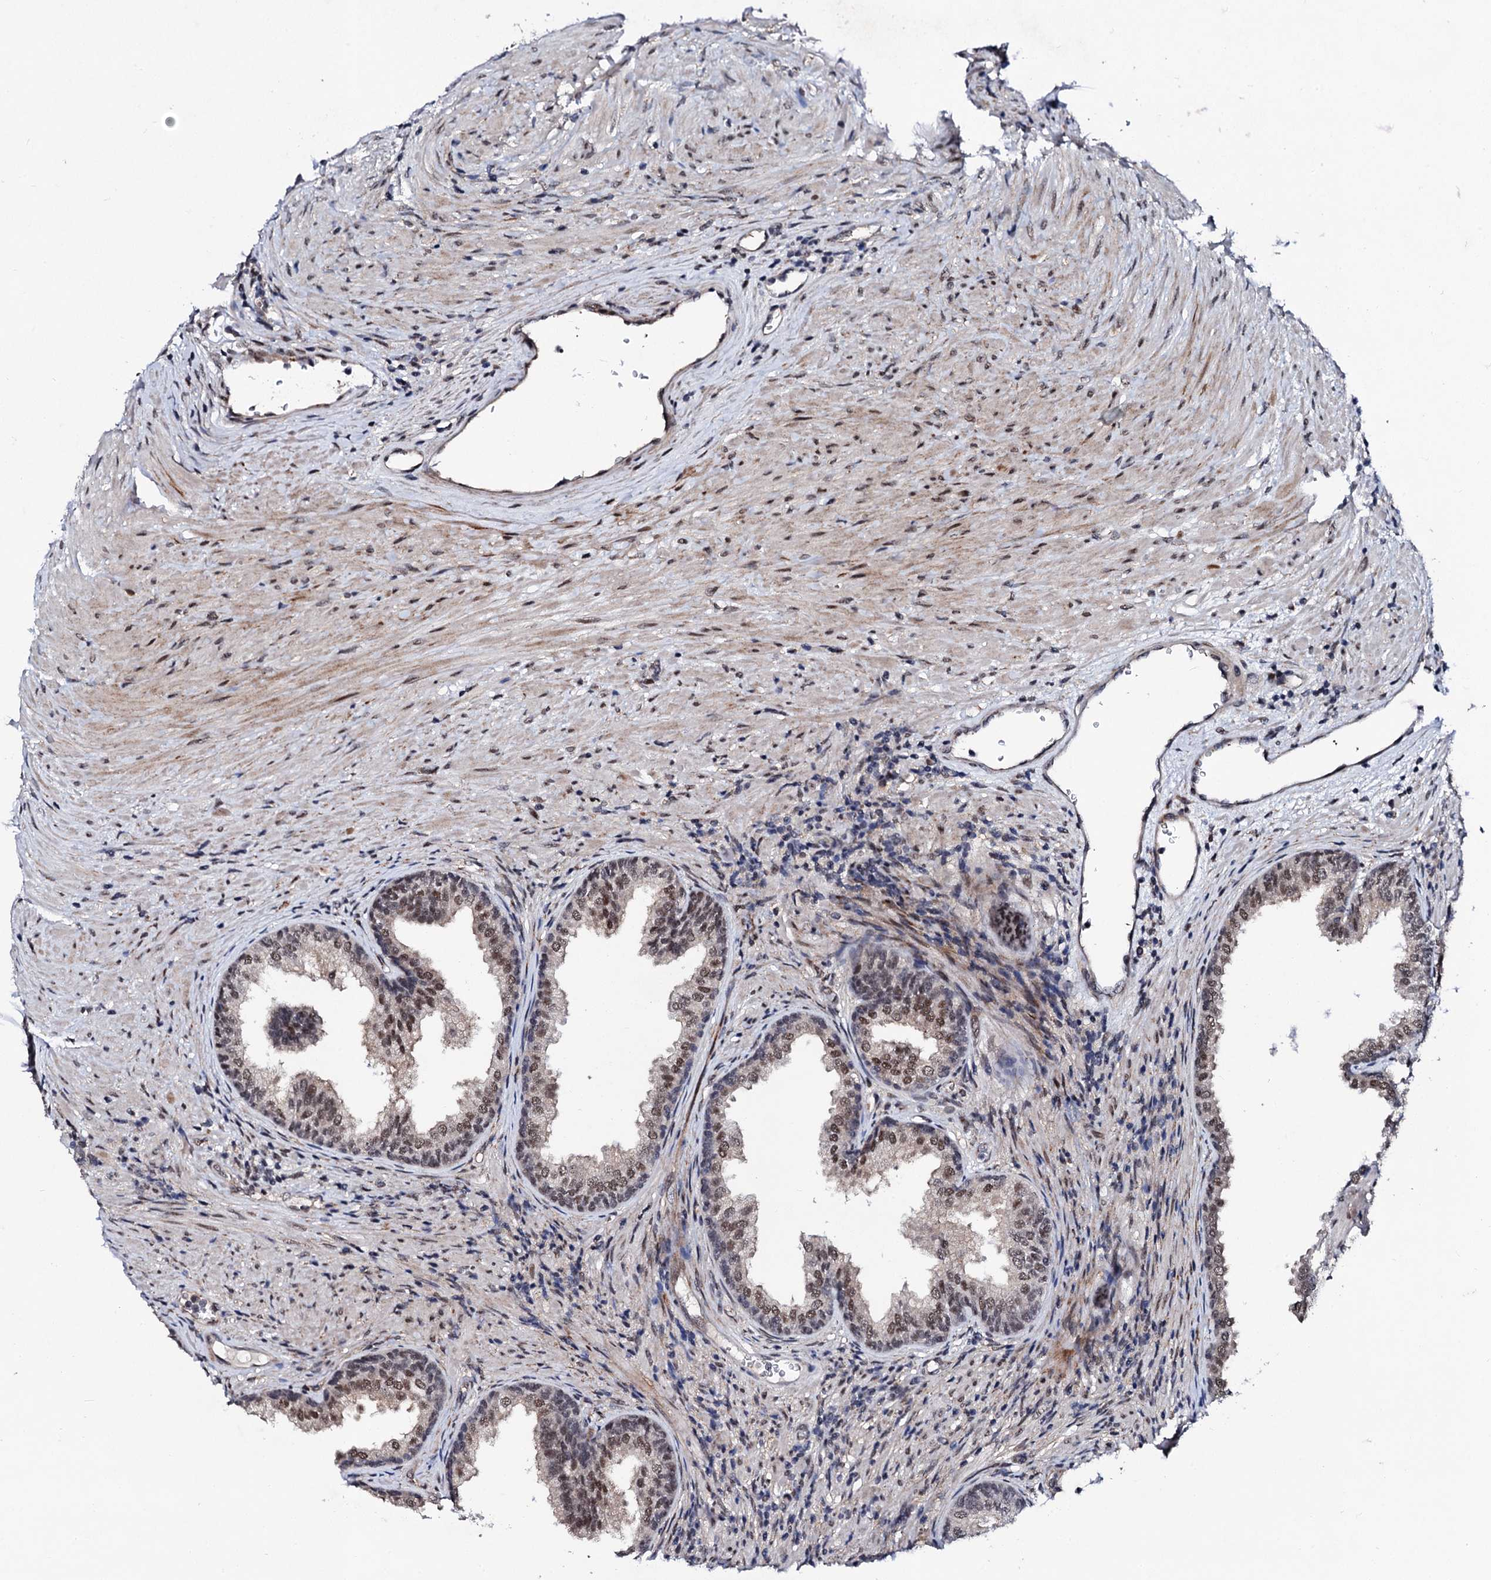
{"staining": {"intensity": "moderate", "quantity": ">75%", "location": "nuclear"}, "tissue": "prostate", "cell_type": "Glandular cells", "image_type": "normal", "snomed": [{"axis": "morphology", "description": "Normal tissue, NOS"}, {"axis": "topography", "description": "Prostate"}], "caption": "Protein staining by immunohistochemistry demonstrates moderate nuclear staining in approximately >75% of glandular cells in normal prostate. Nuclei are stained in blue.", "gene": "CSTF3", "patient": {"sex": "male", "age": 76}}